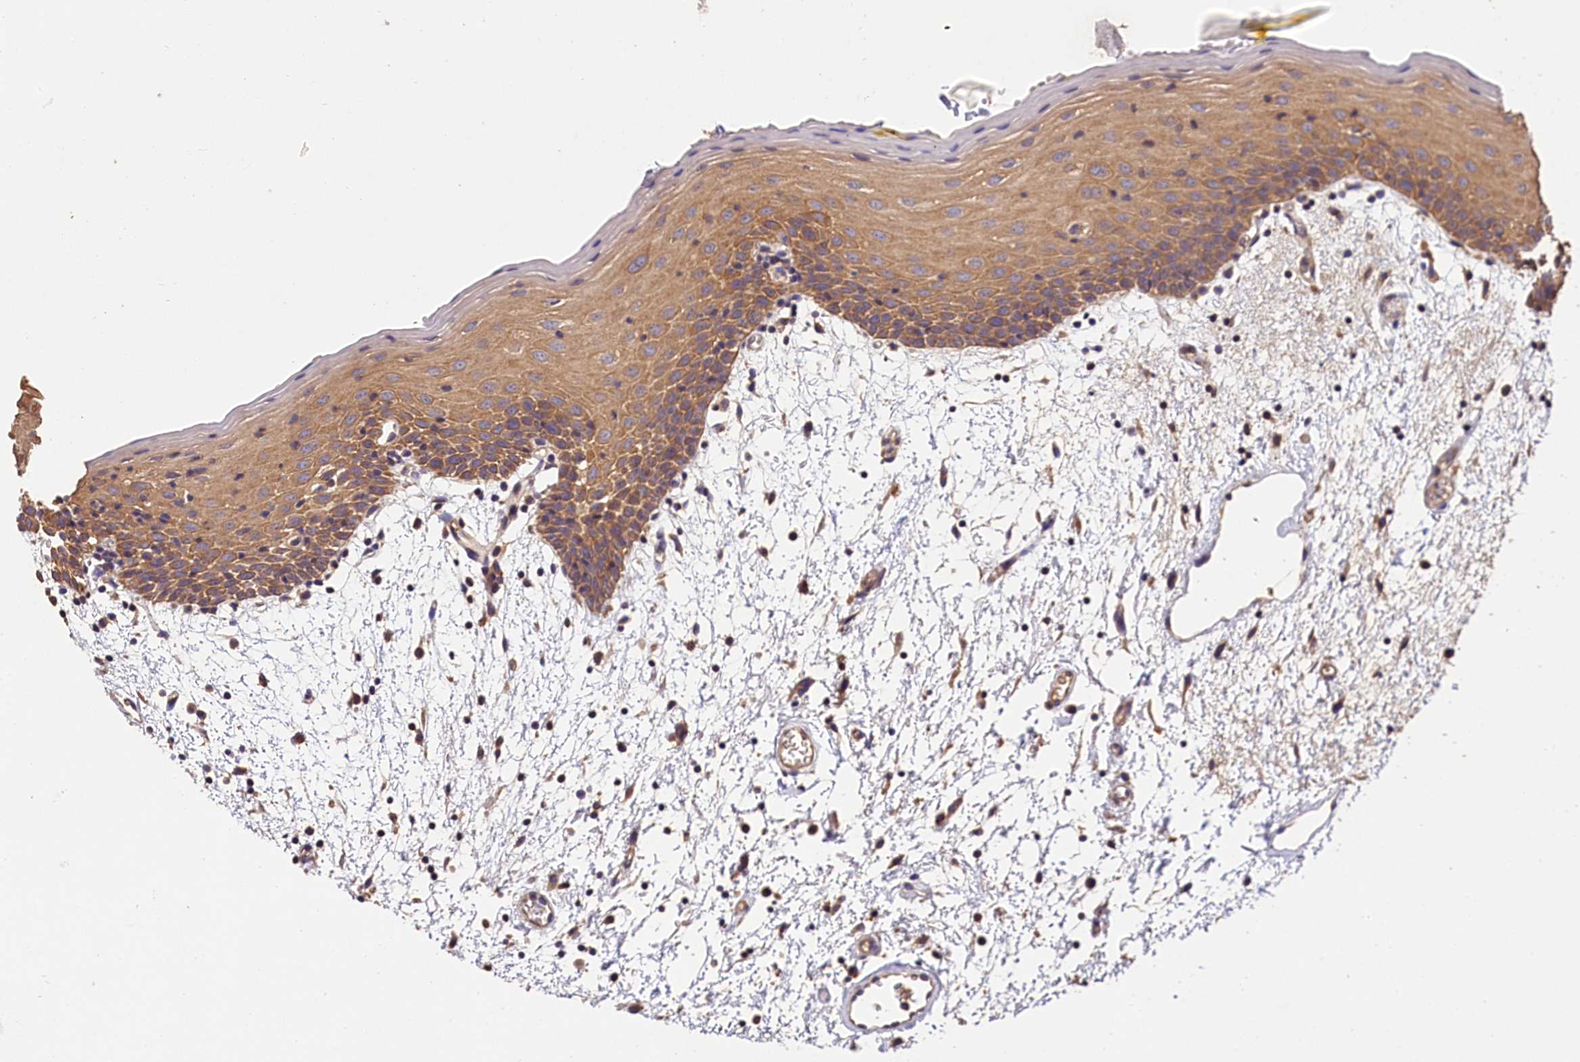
{"staining": {"intensity": "moderate", "quantity": ">75%", "location": "cytoplasmic/membranous"}, "tissue": "oral mucosa", "cell_type": "Squamous epithelial cells", "image_type": "normal", "snomed": [{"axis": "morphology", "description": "Normal tissue, NOS"}, {"axis": "topography", "description": "Skeletal muscle"}, {"axis": "topography", "description": "Oral tissue"}, {"axis": "topography", "description": "Salivary gland"}, {"axis": "topography", "description": "Peripheral nerve tissue"}], "caption": "Oral mucosa stained with DAB (3,3'-diaminobenzidine) immunohistochemistry (IHC) reveals medium levels of moderate cytoplasmic/membranous expression in approximately >75% of squamous epithelial cells. The protein is stained brown, and the nuclei are stained in blue (DAB (3,3'-diaminobenzidine) IHC with brightfield microscopy, high magnification).", "gene": "OAS3", "patient": {"sex": "male", "age": 54}}